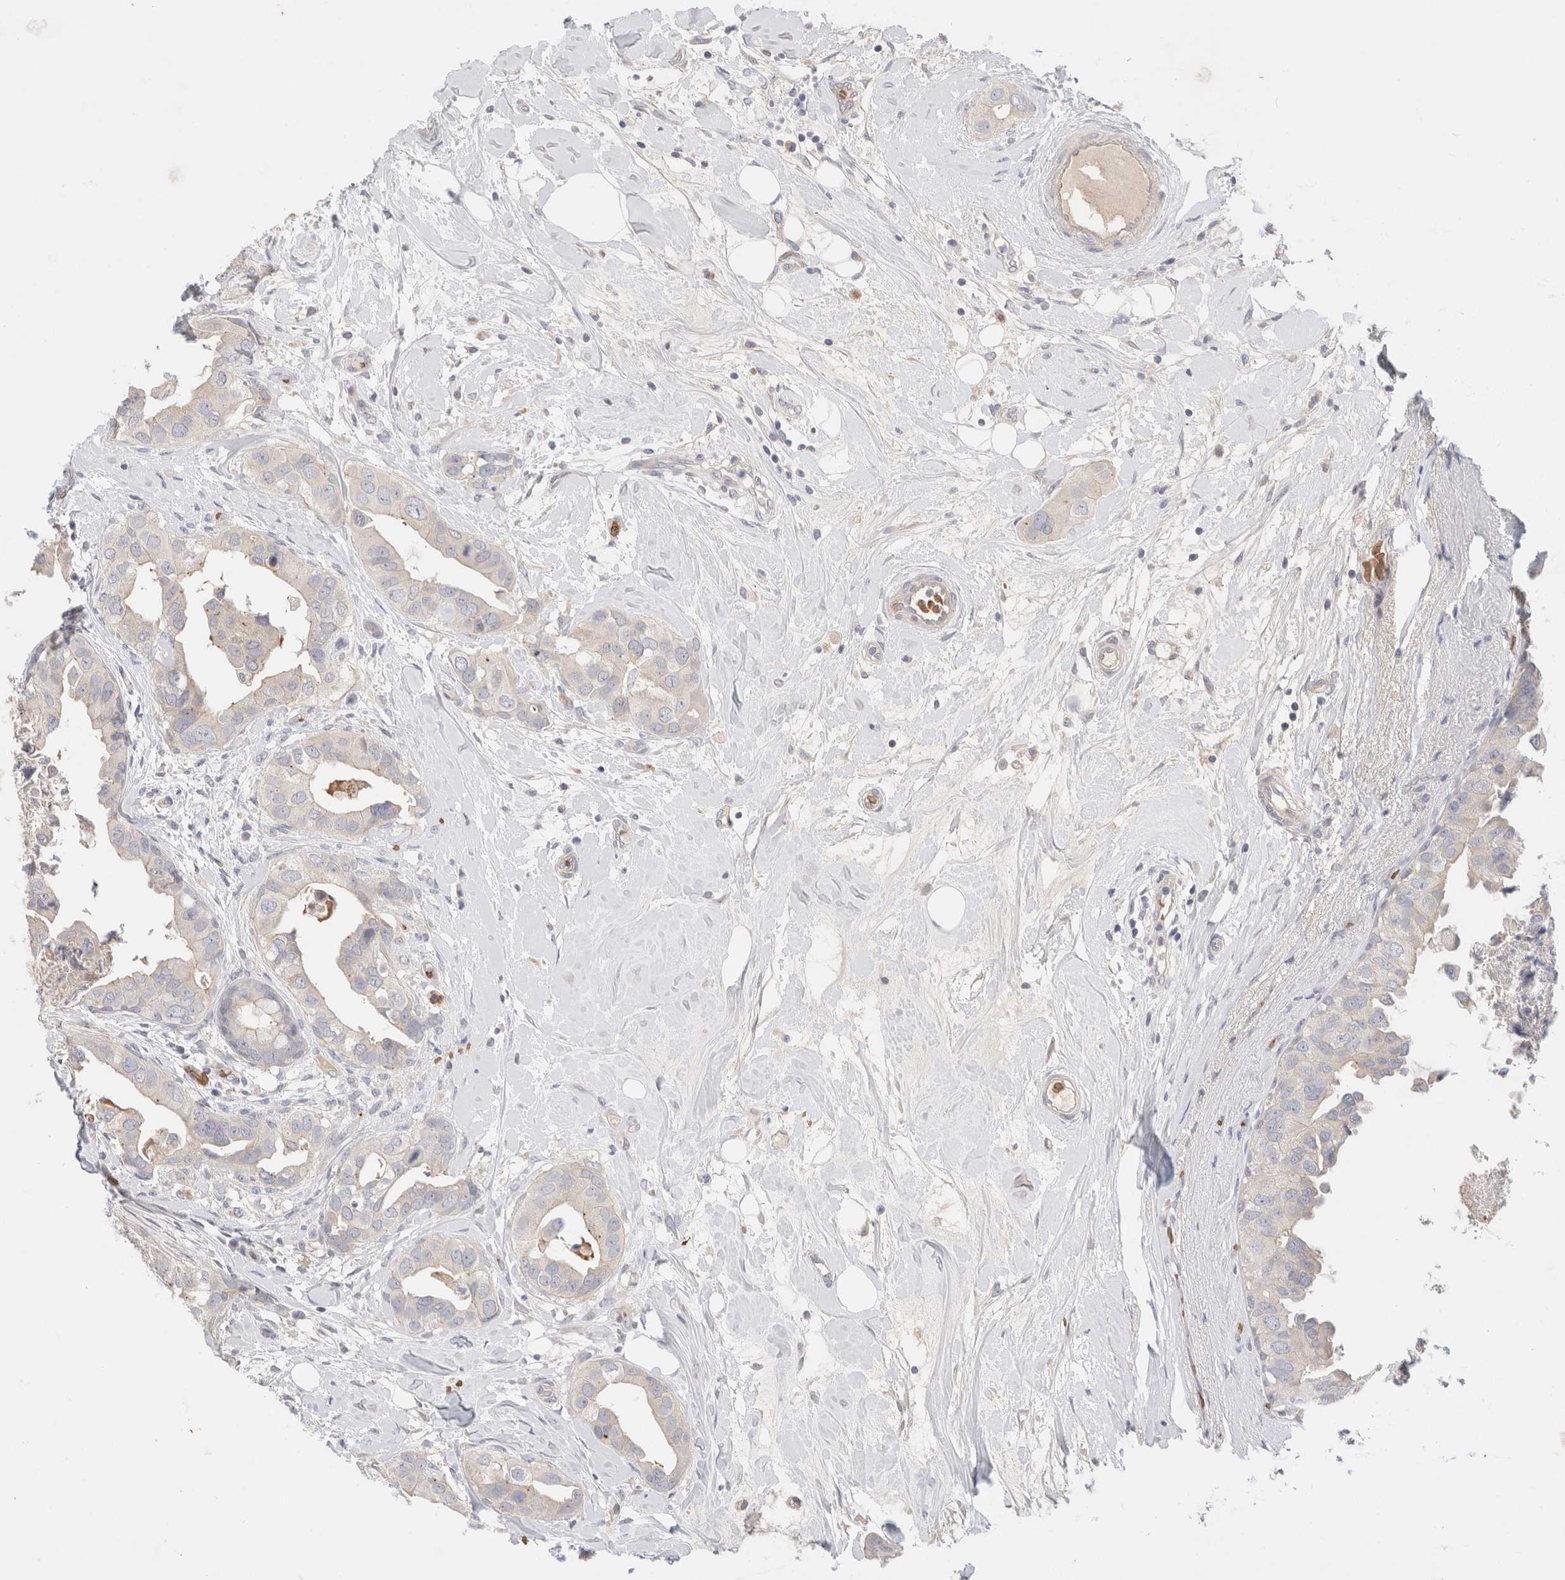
{"staining": {"intensity": "negative", "quantity": "none", "location": "none"}, "tissue": "breast cancer", "cell_type": "Tumor cells", "image_type": "cancer", "snomed": [{"axis": "morphology", "description": "Duct carcinoma"}, {"axis": "topography", "description": "Breast"}], "caption": "High magnification brightfield microscopy of breast invasive ductal carcinoma stained with DAB (brown) and counterstained with hematoxylin (blue): tumor cells show no significant staining.", "gene": "MST1", "patient": {"sex": "female", "age": 40}}